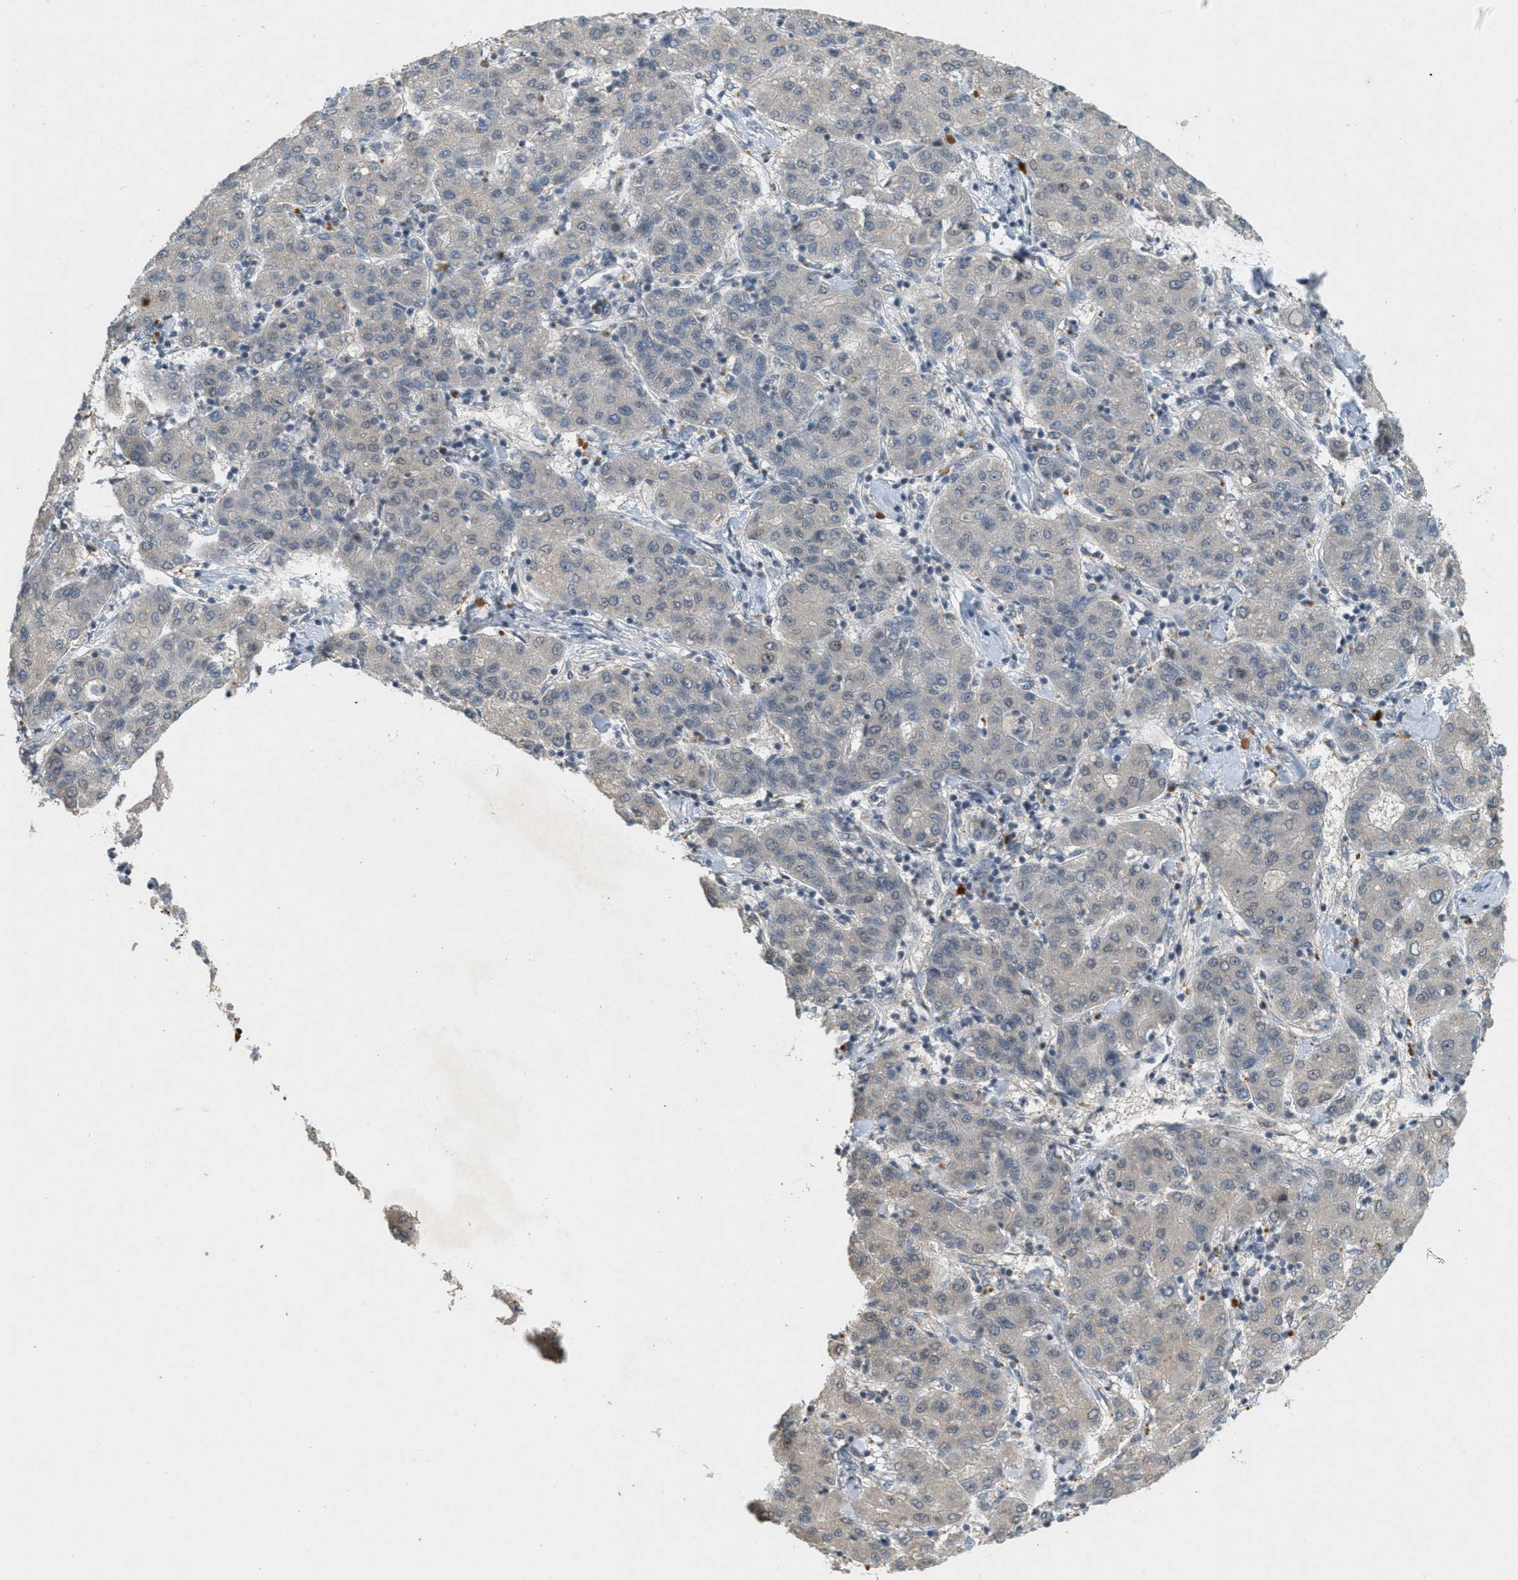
{"staining": {"intensity": "weak", "quantity": "<25%", "location": "cytoplasmic/membranous"}, "tissue": "liver cancer", "cell_type": "Tumor cells", "image_type": "cancer", "snomed": [{"axis": "morphology", "description": "Carcinoma, Hepatocellular, NOS"}, {"axis": "topography", "description": "Liver"}], "caption": "This is a histopathology image of IHC staining of liver cancer, which shows no staining in tumor cells.", "gene": "ABHD6", "patient": {"sex": "male", "age": 65}}